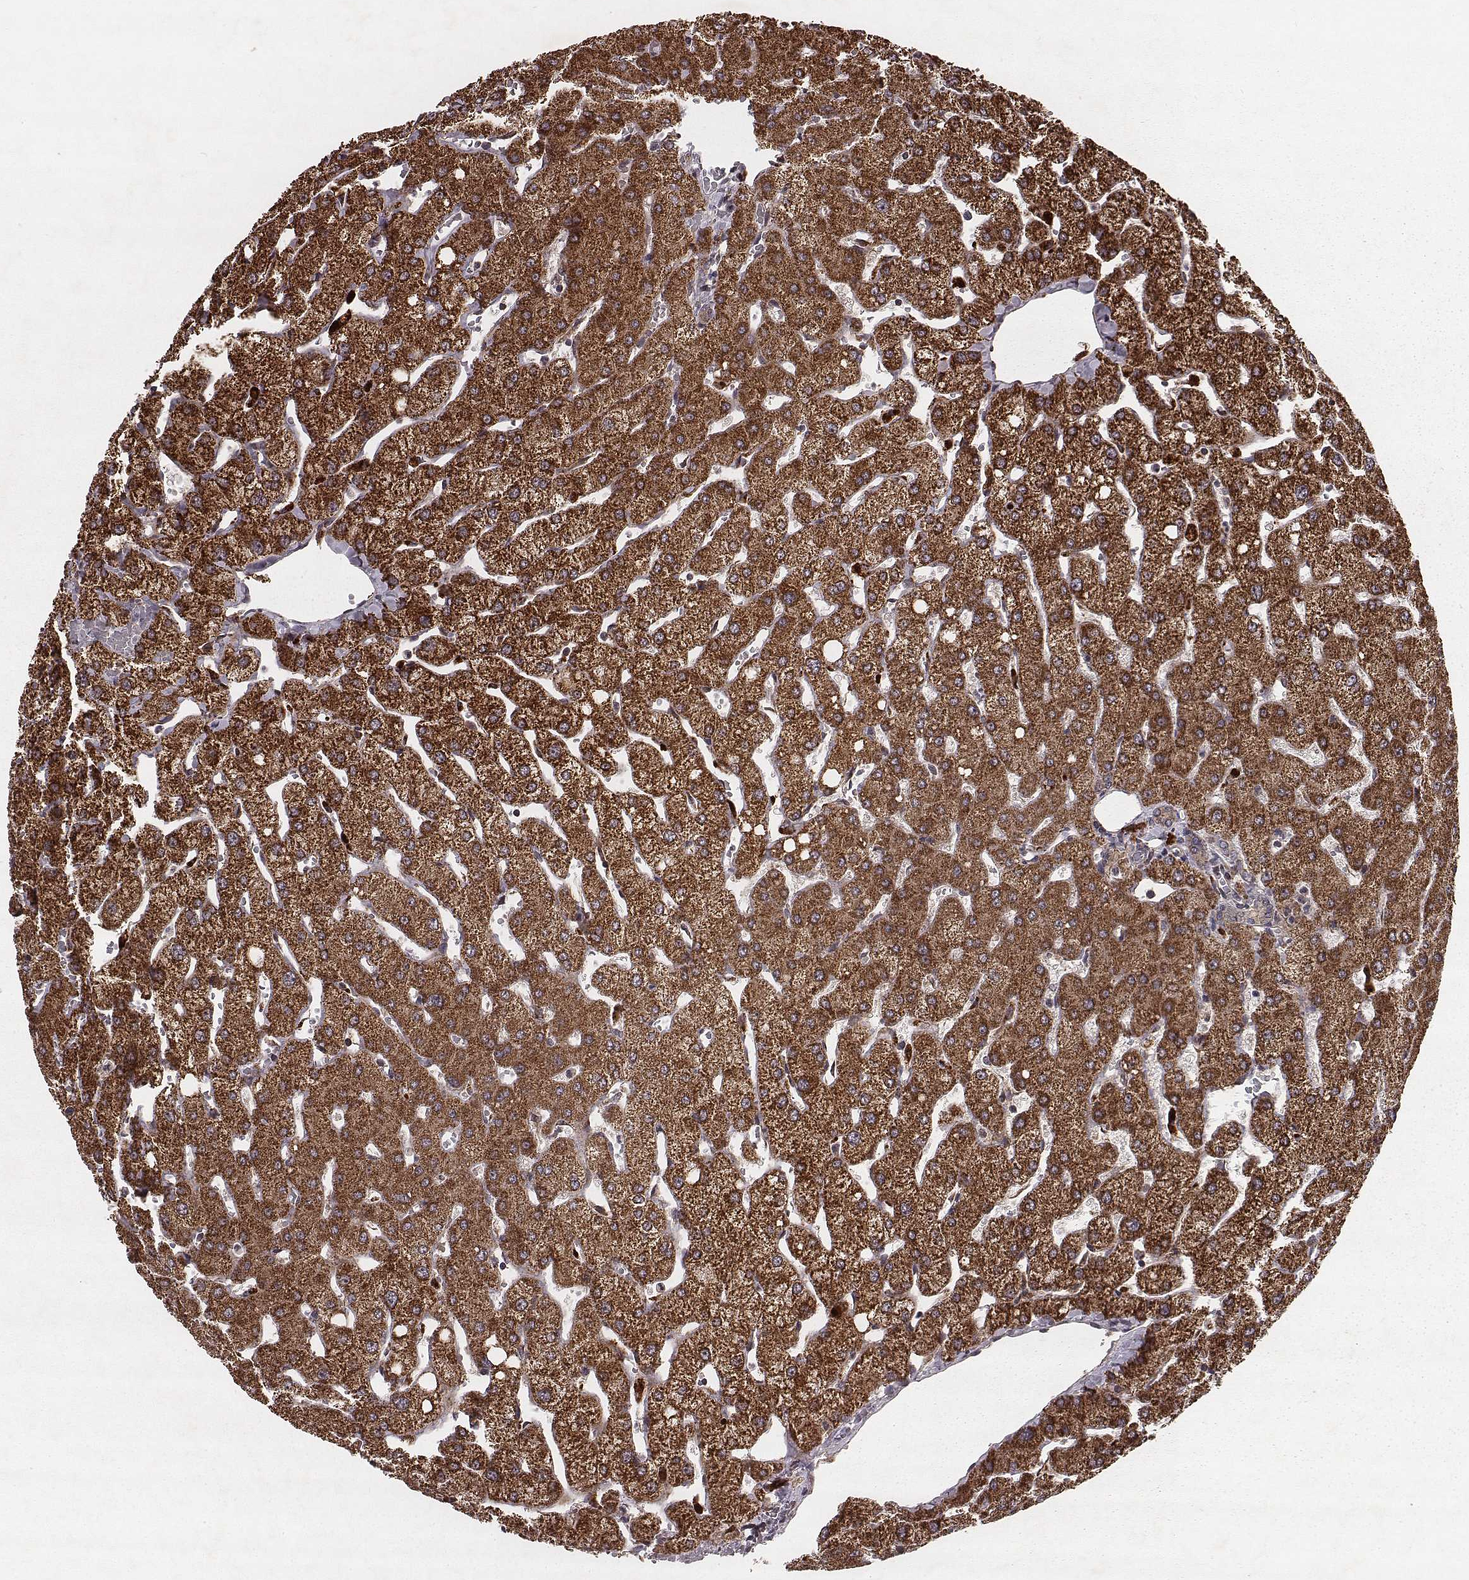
{"staining": {"intensity": "negative", "quantity": "none", "location": "none"}, "tissue": "liver", "cell_type": "Cholangiocytes", "image_type": "normal", "snomed": [{"axis": "morphology", "description": "Normal tissue, NOS"}, {"axis": "topography", "description": "Liver"}], "caption": "Cholangiocytes are negative for brown protein staining in unremarkable liver. Brightfield microscopy of immunohistochemistry (IHC) stained with DAB (3,3'-diaminobenzidine) (brown) and hematoxylin (blue), captured at high magnification.", "gene": "ZDHHC21", "patient": {"sex": "female", "age": 54}}